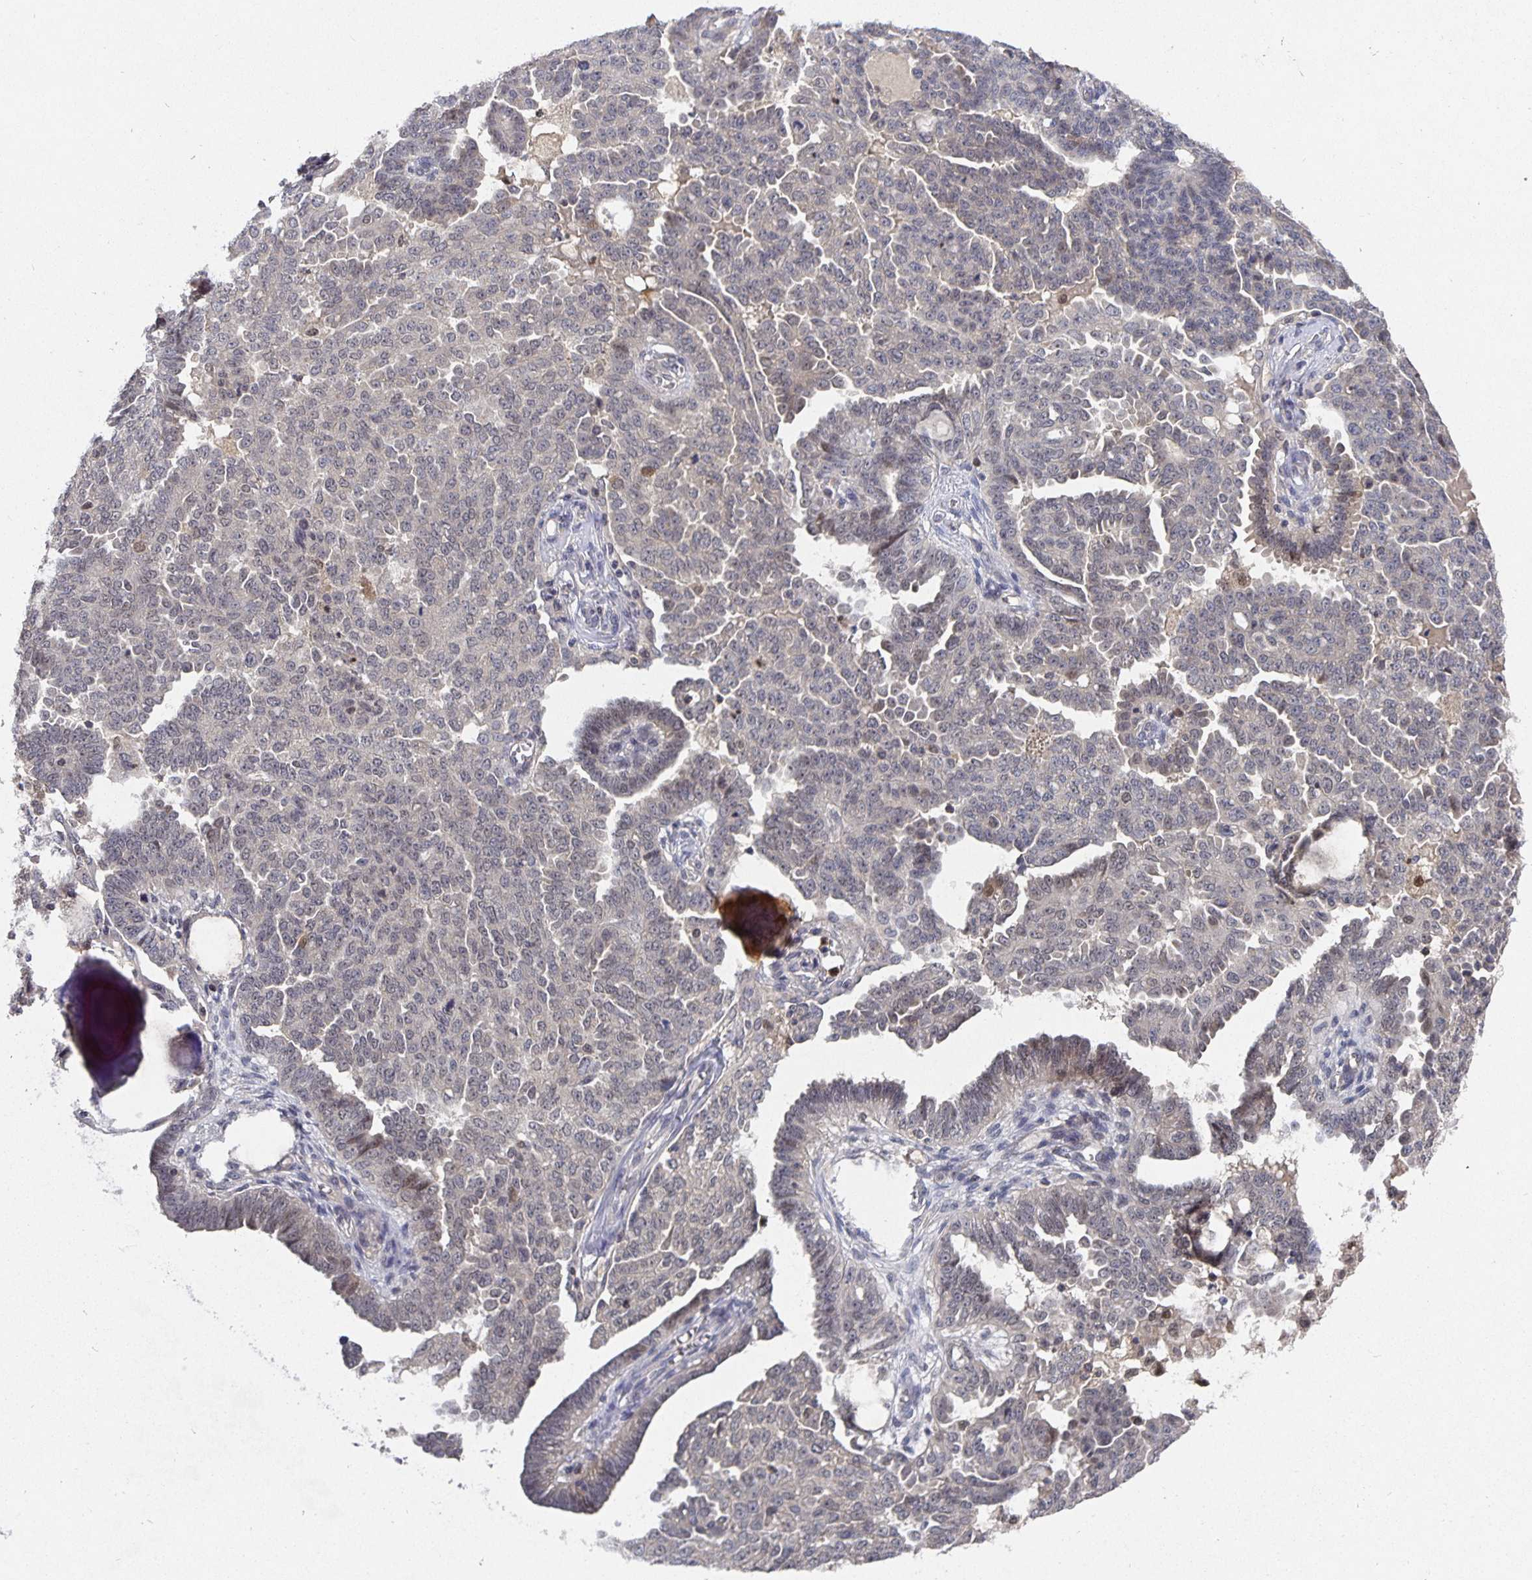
{"staining": {"intensity": "negative", "quantity": "none", "location": "none"}, "tissue": "ovarian cancer", "cell_type": "Tumor cells", "image_type": "cancer", "snomed": [{"axis": "morphology", "description": "Cystadenocarcinoma, serous, NOS"}, {"axis": "topography", "description": "Ovary"}], "caption": "Human ovarian serous cystadenocarcinoma stained for a protein using immunohistochemistry (IHC) shows no staining in tumor cells.", "gene": "HEPN1", "patient": {"sex": "female", "age": 71}}